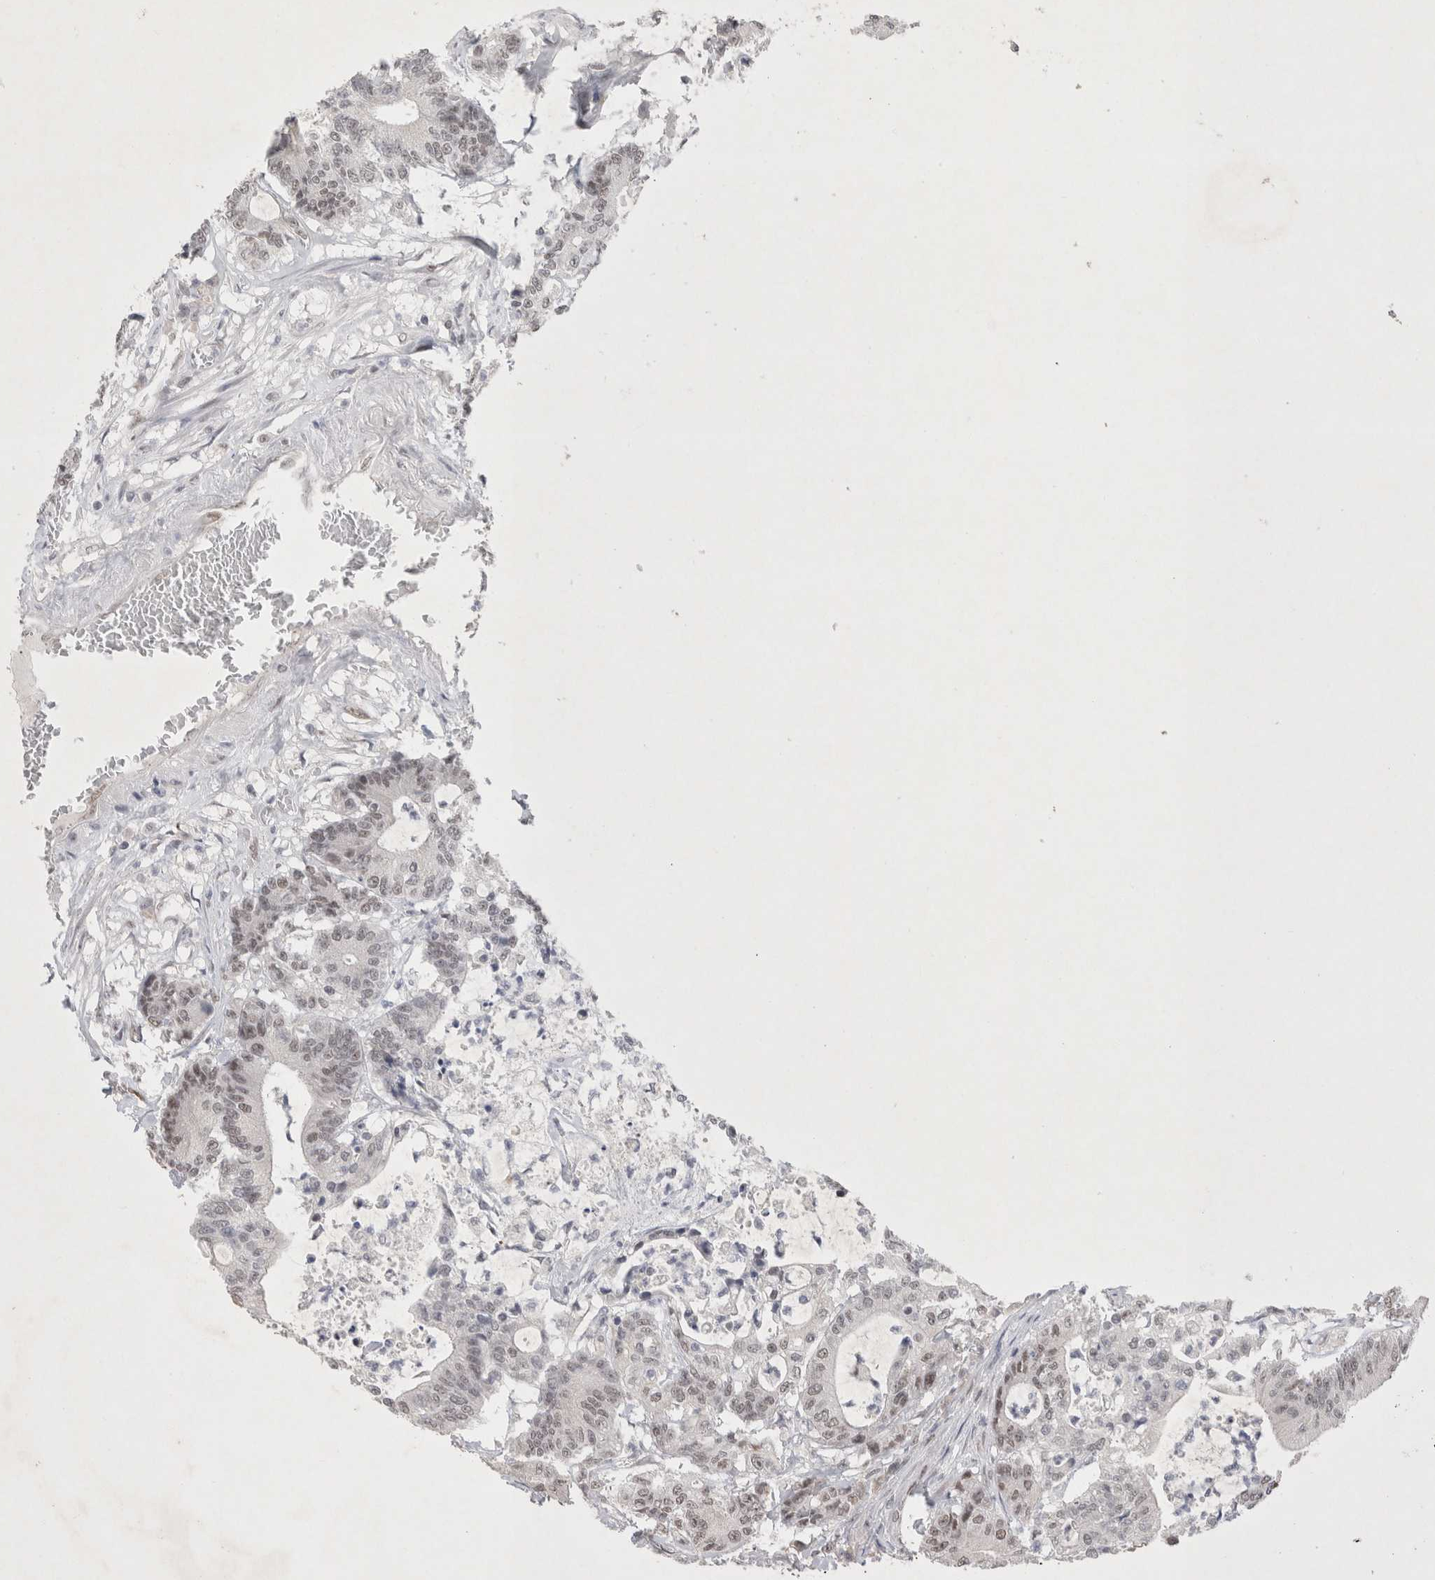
{"staining": {"intensity": "weak", "quantity": ">75%", "location": "nuclear"}, "tissue": "colorectal cancer", "cell_type": "Tumor cells", "image_type": "cancer", "snomed": [{"axis": "morphology", "description": "Adenocarcinoma, NOS"}, {"axis": "topography", "description": "Colon"}], "caption": "Immunohistochemical staining of human colorectal cancer demonstrates low levels of weak nuclear protein positivity in approximately >75% of tumor cells.", "gene": "RECQL4", "patient": {"sex": "female", "age": 84}}